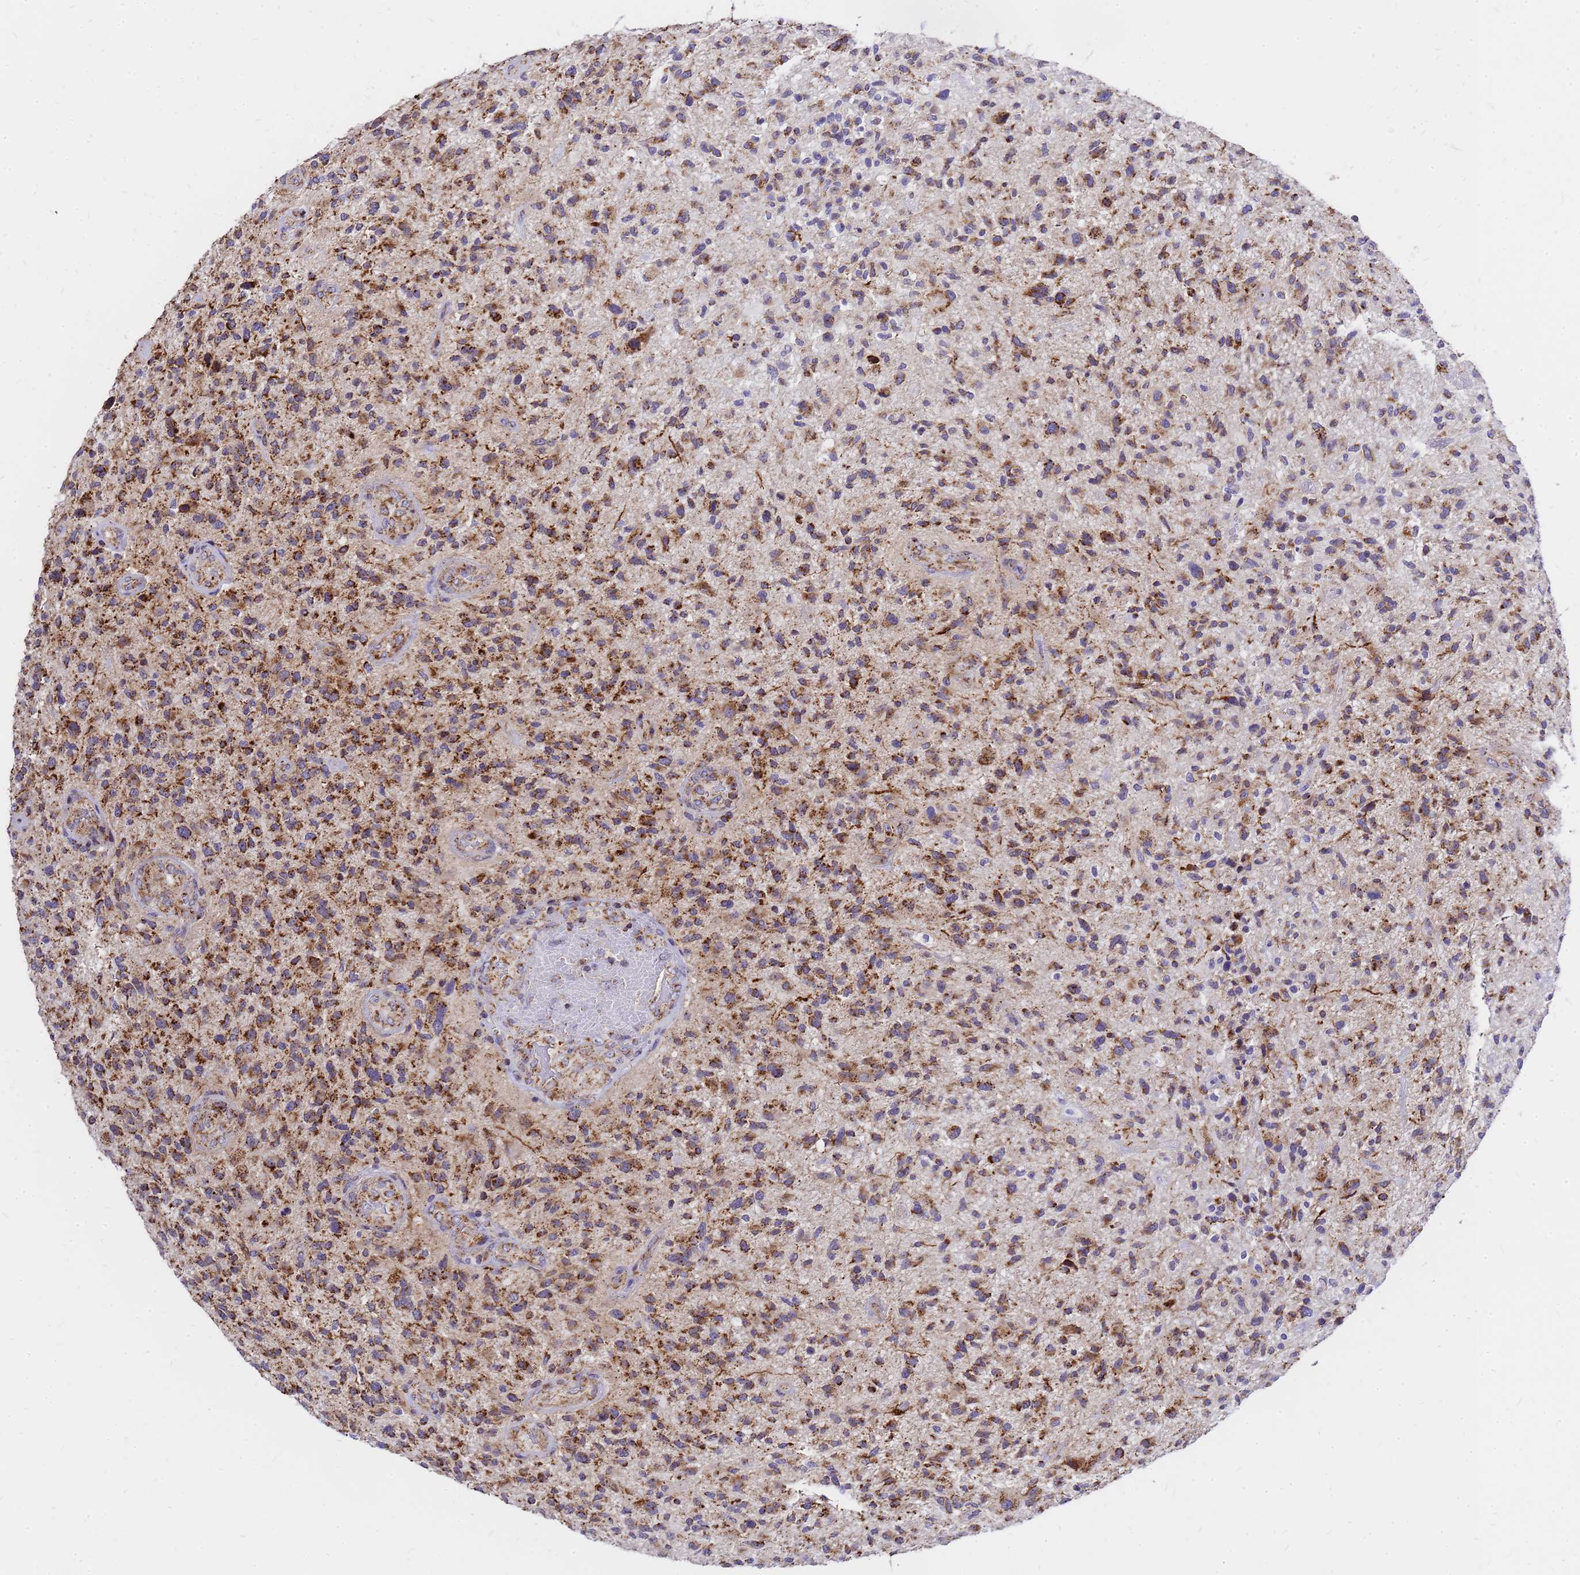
{"staining": {"intensity": "moderate", "quantity": ">75%", "location": "cytoplasmic/membranous"}, "tissue": "glioma", "cell_type": "Tumor cells", "image_type": "cancer", "snomed": [{"axis": "morphology", "description": "Glioma, malignant, High grade"}, {"axis": "topography", "description": "Brain"}], "caption": "A brown stain shows moderate cytoplasmic/membranous positivity of a protein in glioma tumor cells.", "gene": "MRPS26", "patient": {"sex": "male", "age": 47}}